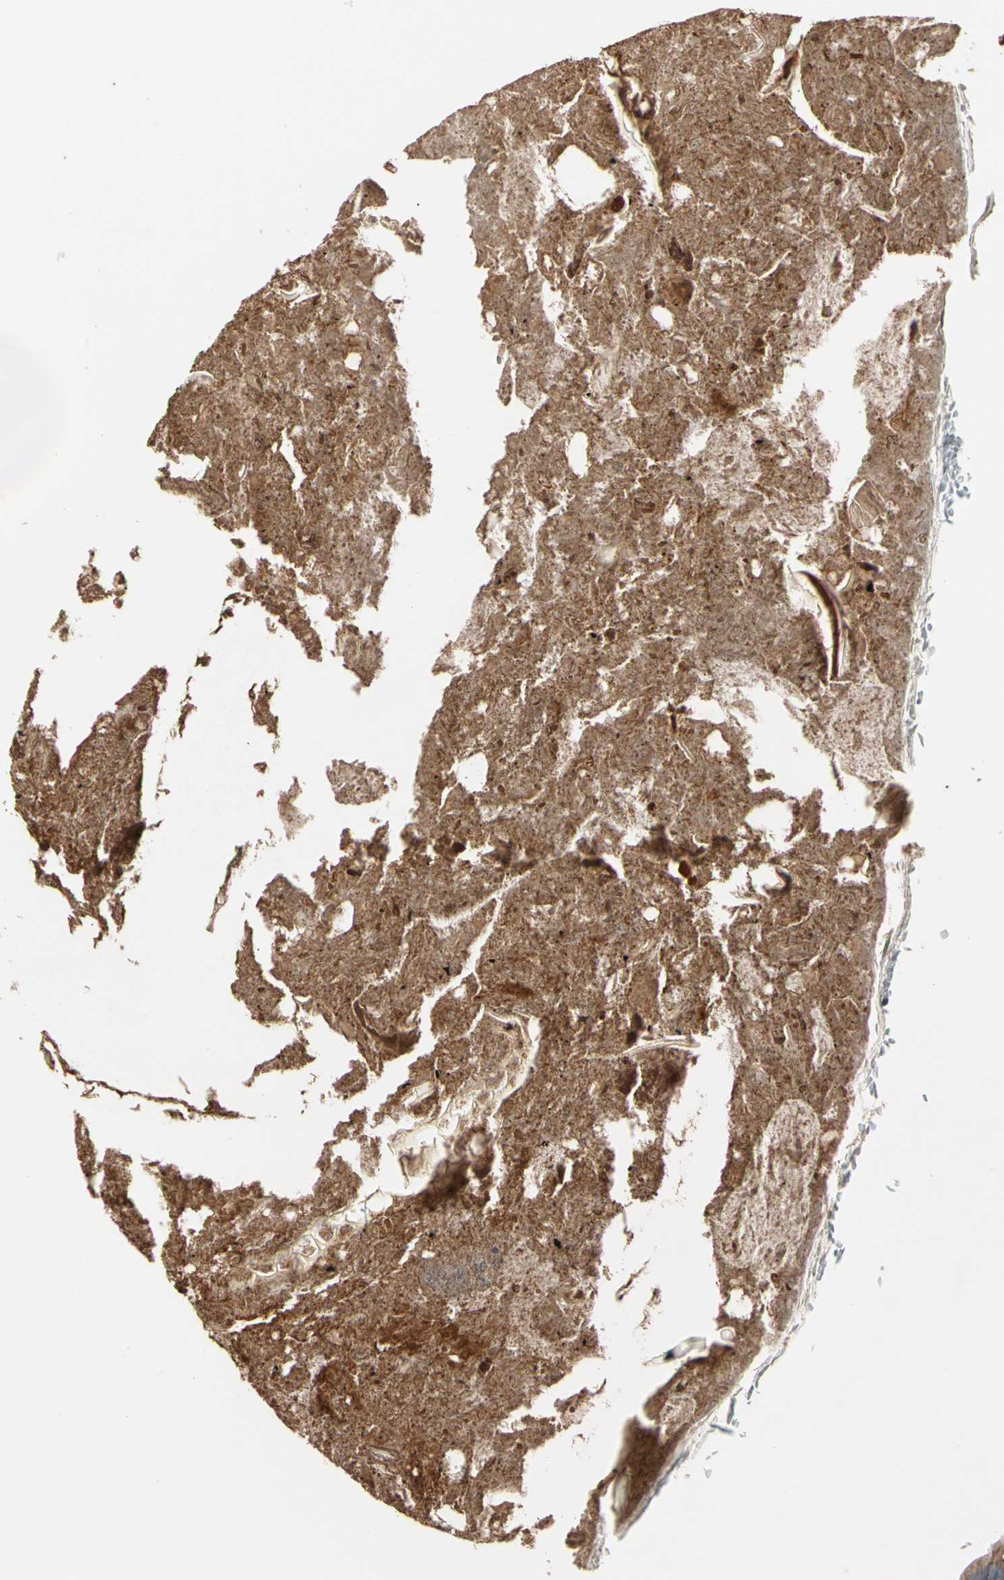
{"staining": {"intensity": "weak", "quantity": ">75%", "location": "cytoplasmic/membranous"}, "tissue": "appendix", "cell_type": "Glandular cells", "image_type": "normal", "snomed": [{"axis": "morphology", "description": "Normal tissue, NOS"}, {"axis": "topography", "description": "Appendix"}], "caption": "A brown stain highlights weak cytoplasmic/membranous expression of a protein in glandular cells of normal appendix. The staining is performed using DAB (3,3'-diaminobenzidine) brown chromogen to label protein expression. The nuclei are counter-stained blue using hematoxylin.", "gene": "LIMK2", "patient": {"sex": "female", "age": 10}}